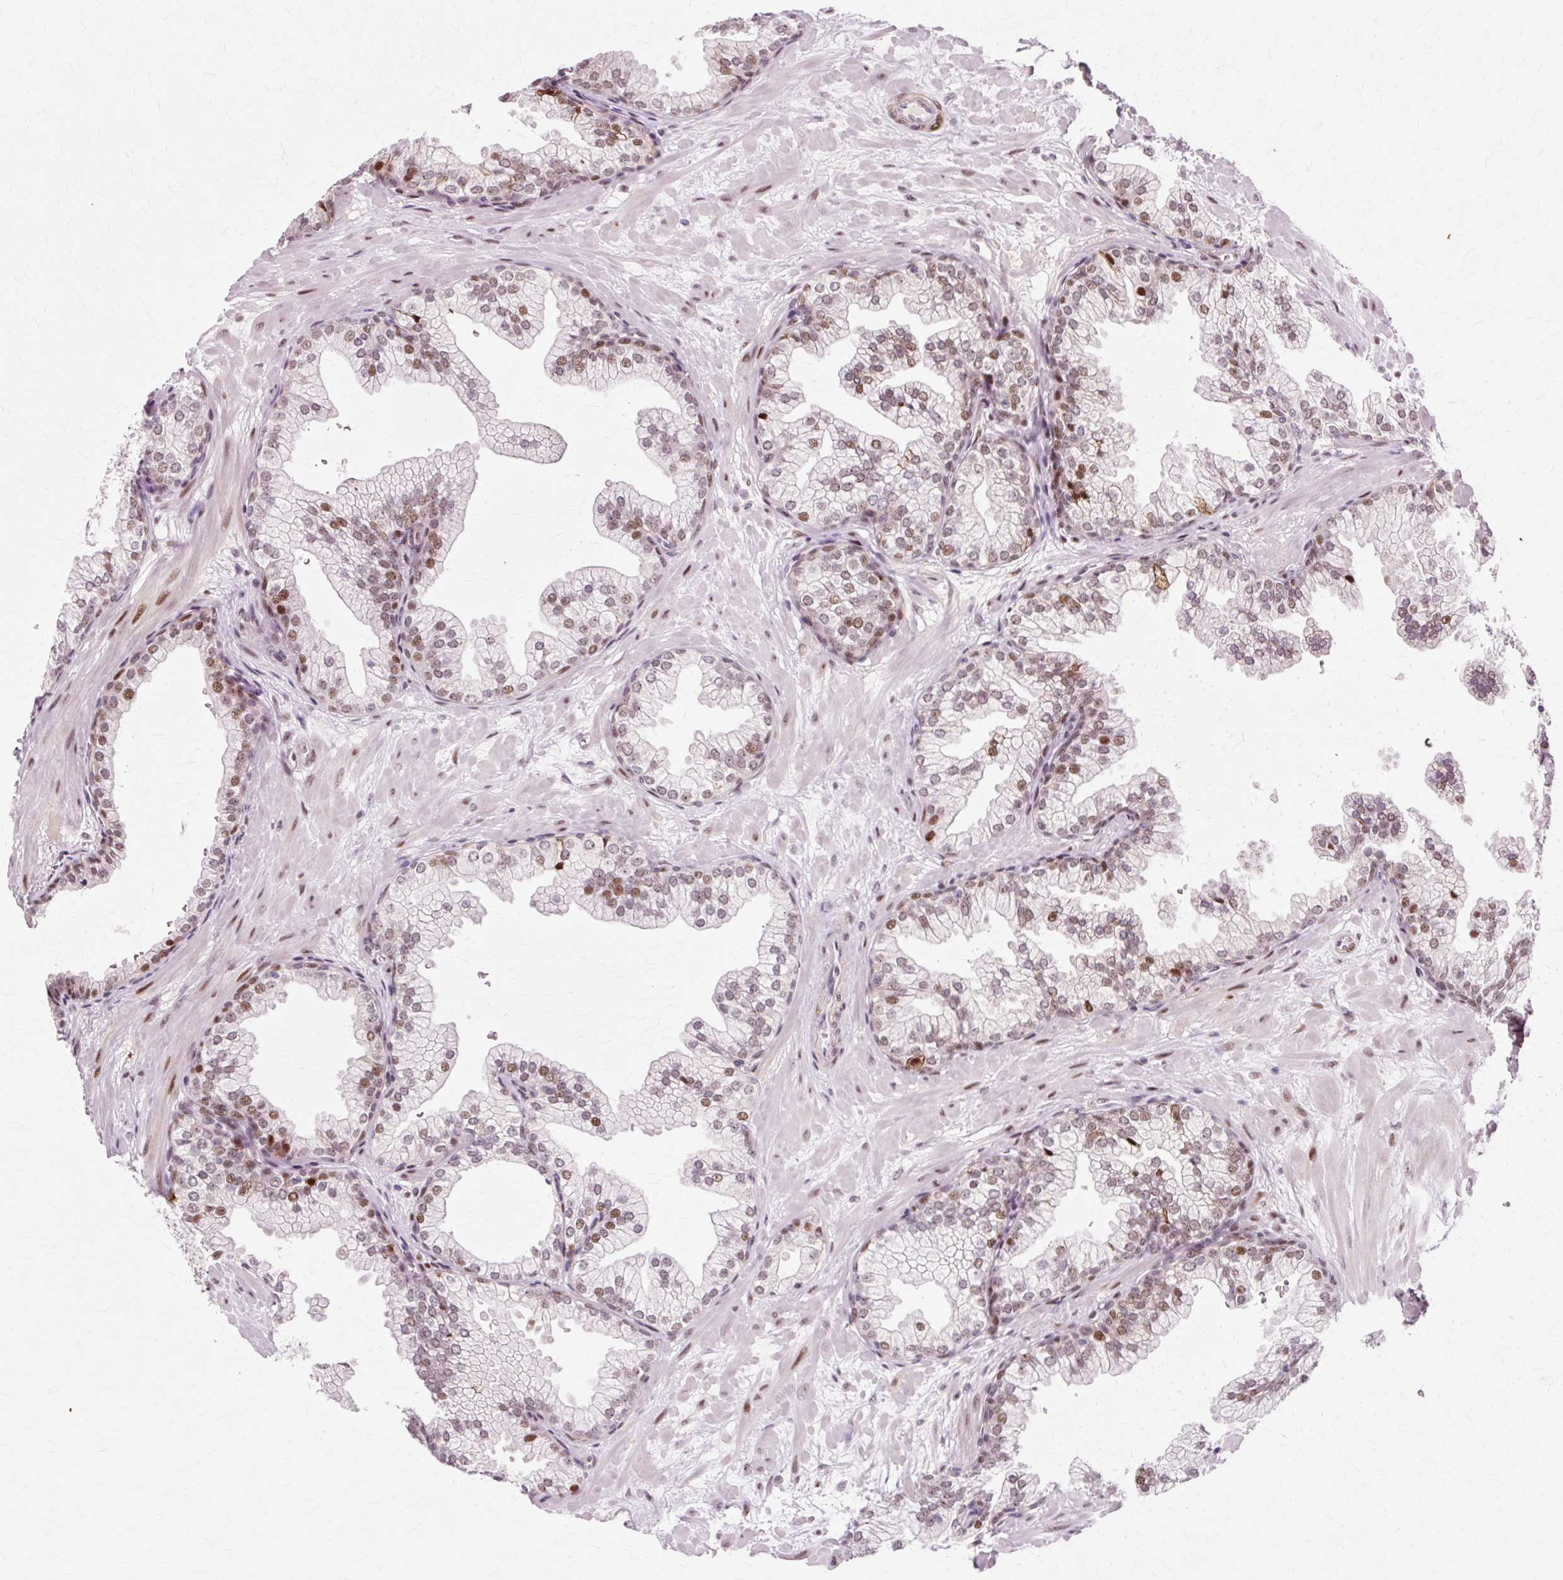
{"staining": {"intensity": "moderate", "quantity": ">75%", "location": "cytoplasmic/membranous,nuclear"}, "tissue": "prostate", "cell_type": "Glandular cells", "image_type": "normal", "snomed": [{"axis": "morphology", "description": "Normal tissue, NOS"}, {"axis": "topography", "description": "Prostate"}, {"axis": "topography", "description": "Peripheral nerve tissue"}], "caption": "Immunohistochemical staining of normal prostate reveals medium levels of moderate cytoplasmic/membranous,nuclear expression in approximately >75% of glandular cells.", "gene": "MACROD2", "patient": {"sex": "male", "age": 61}}